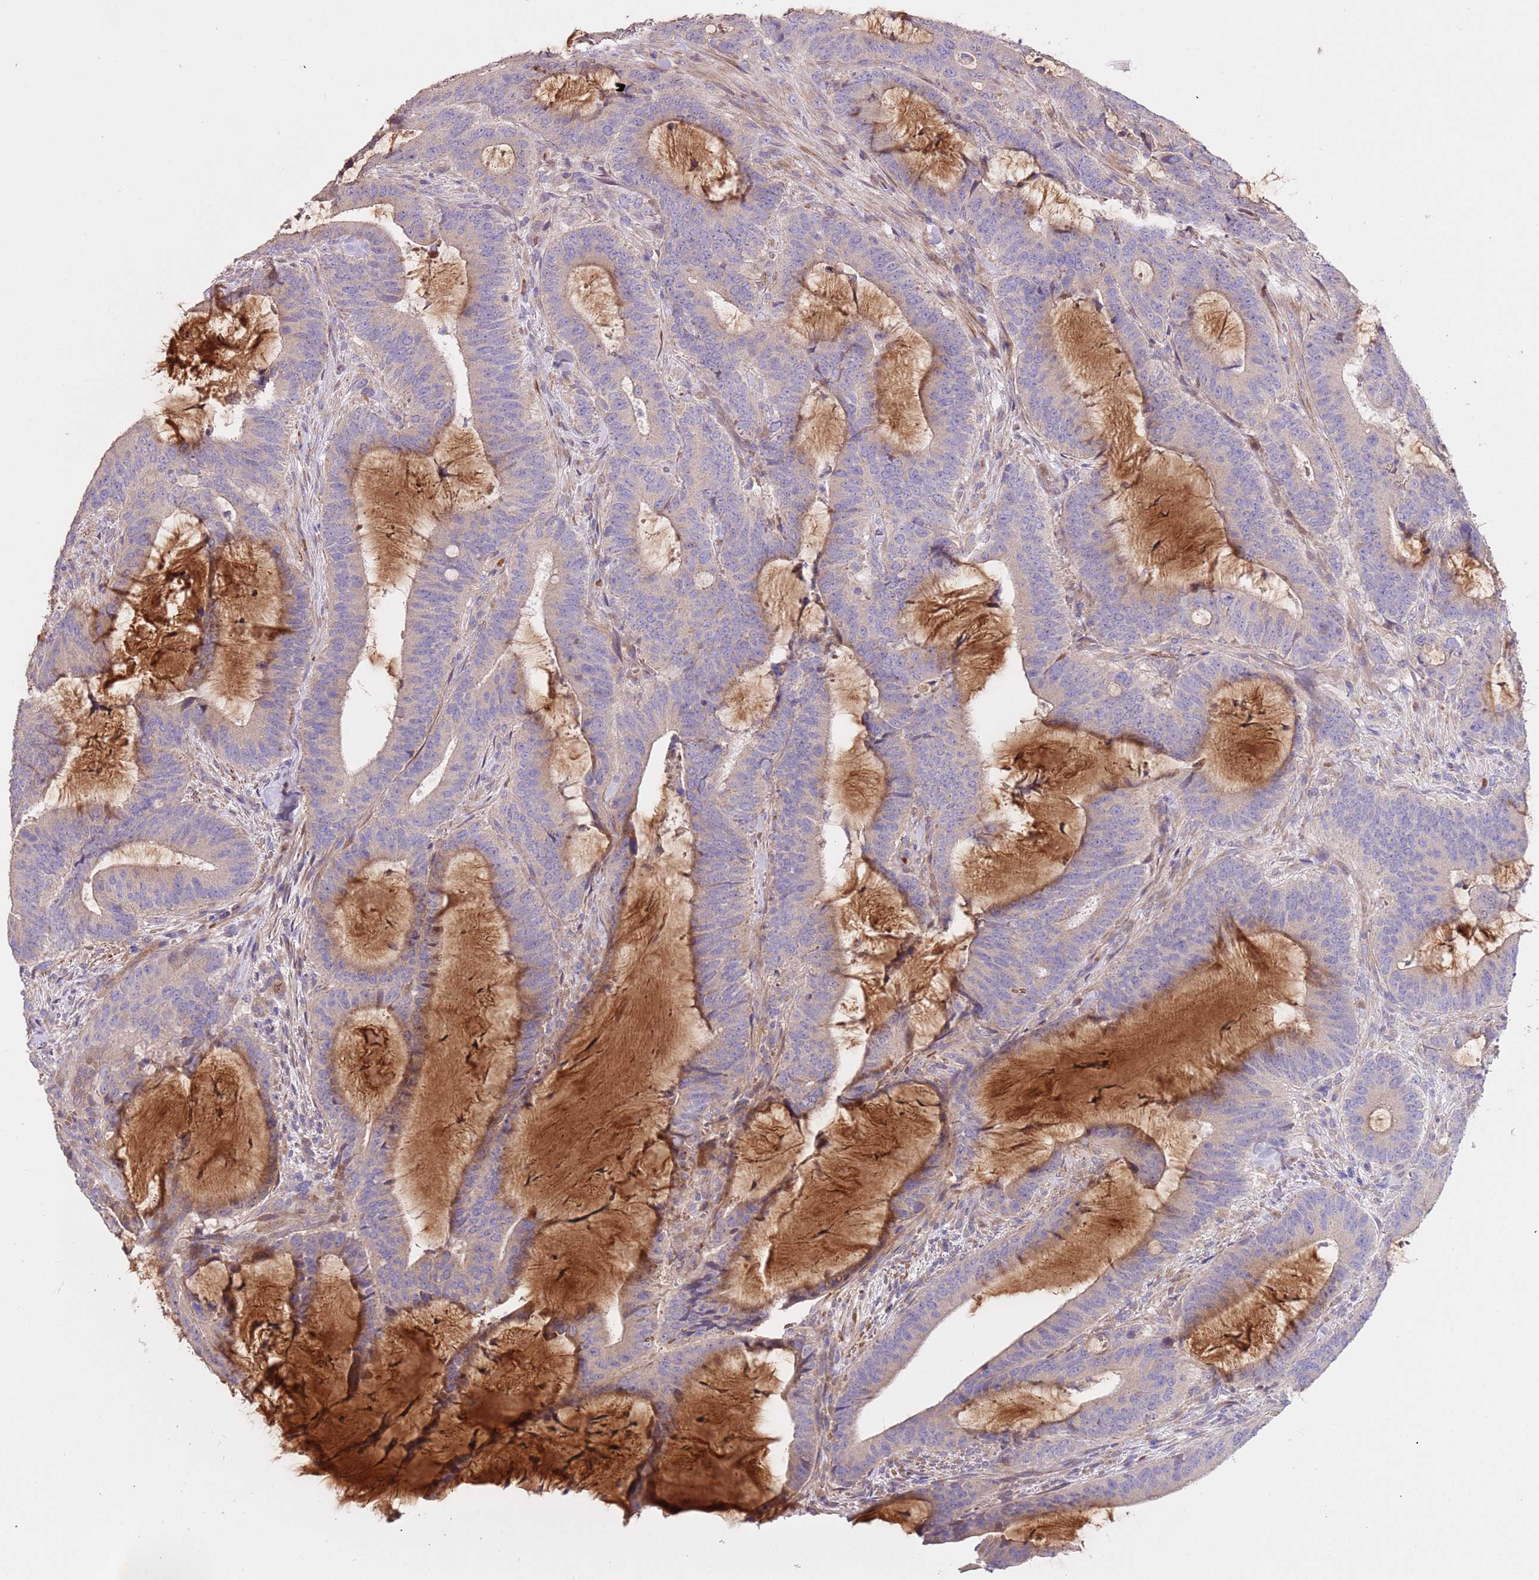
{"staining": {"intensity": "weak", "quantity": "<25%", "location": "cytoplasmic/membranous"}, "tissue": "colorectal cancer", "cell_type": "Tumor cells", "image_type": "cancer", "snomed": [{"axis": "morphology", "description": "Adenocarcinoma, NOS"}, {"axis": "topography", "description": "Colon"}], "caption": "Histopathology image shows no significant protein staining in tumor cells of colorectal cancer.", "gene": "PIGA", "patient": {"sex": "female", "age": 43}}